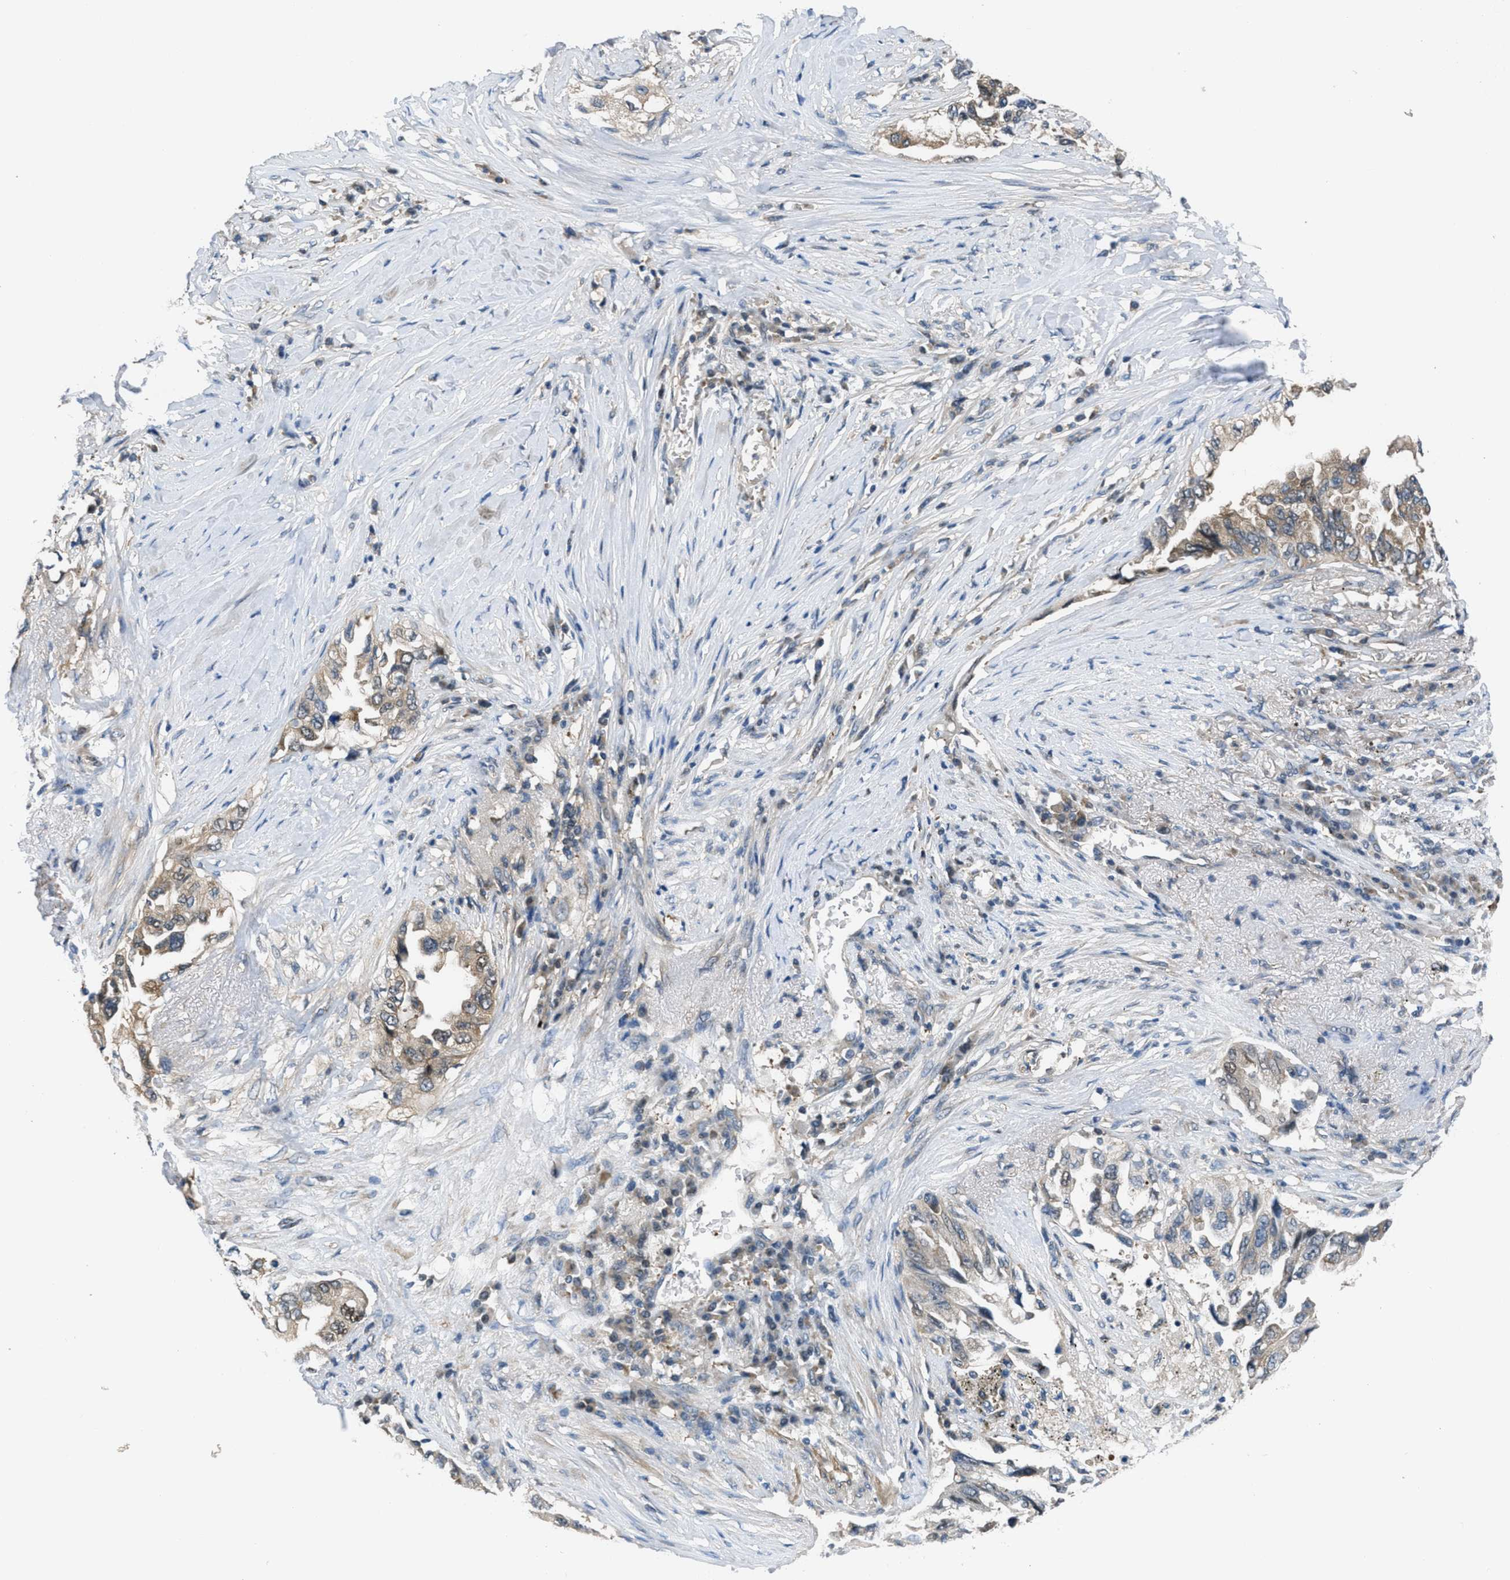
{"staining": {"intensity": "weak", "quantity": "25%-75%", "location": "cytoplasmic/membranous"}, "tissue": "lung cancer", "cell_type": "Tumor cells", "image_type": "cancer", "snomed": [{"axis": "morphology", "description": "Adenocarcinoma, NOS"}, {"axis": "topography", "description": "Lung"}], "caption": "This micrograph displays IHC staining of human lung cancer (adenocarcinoma), with low weak cytoplasmic/membranous positivity in about 25%-75% of tumor cells.", "gene": "PIP5K1C", "patient": {"sex": "female", "age": 51}}